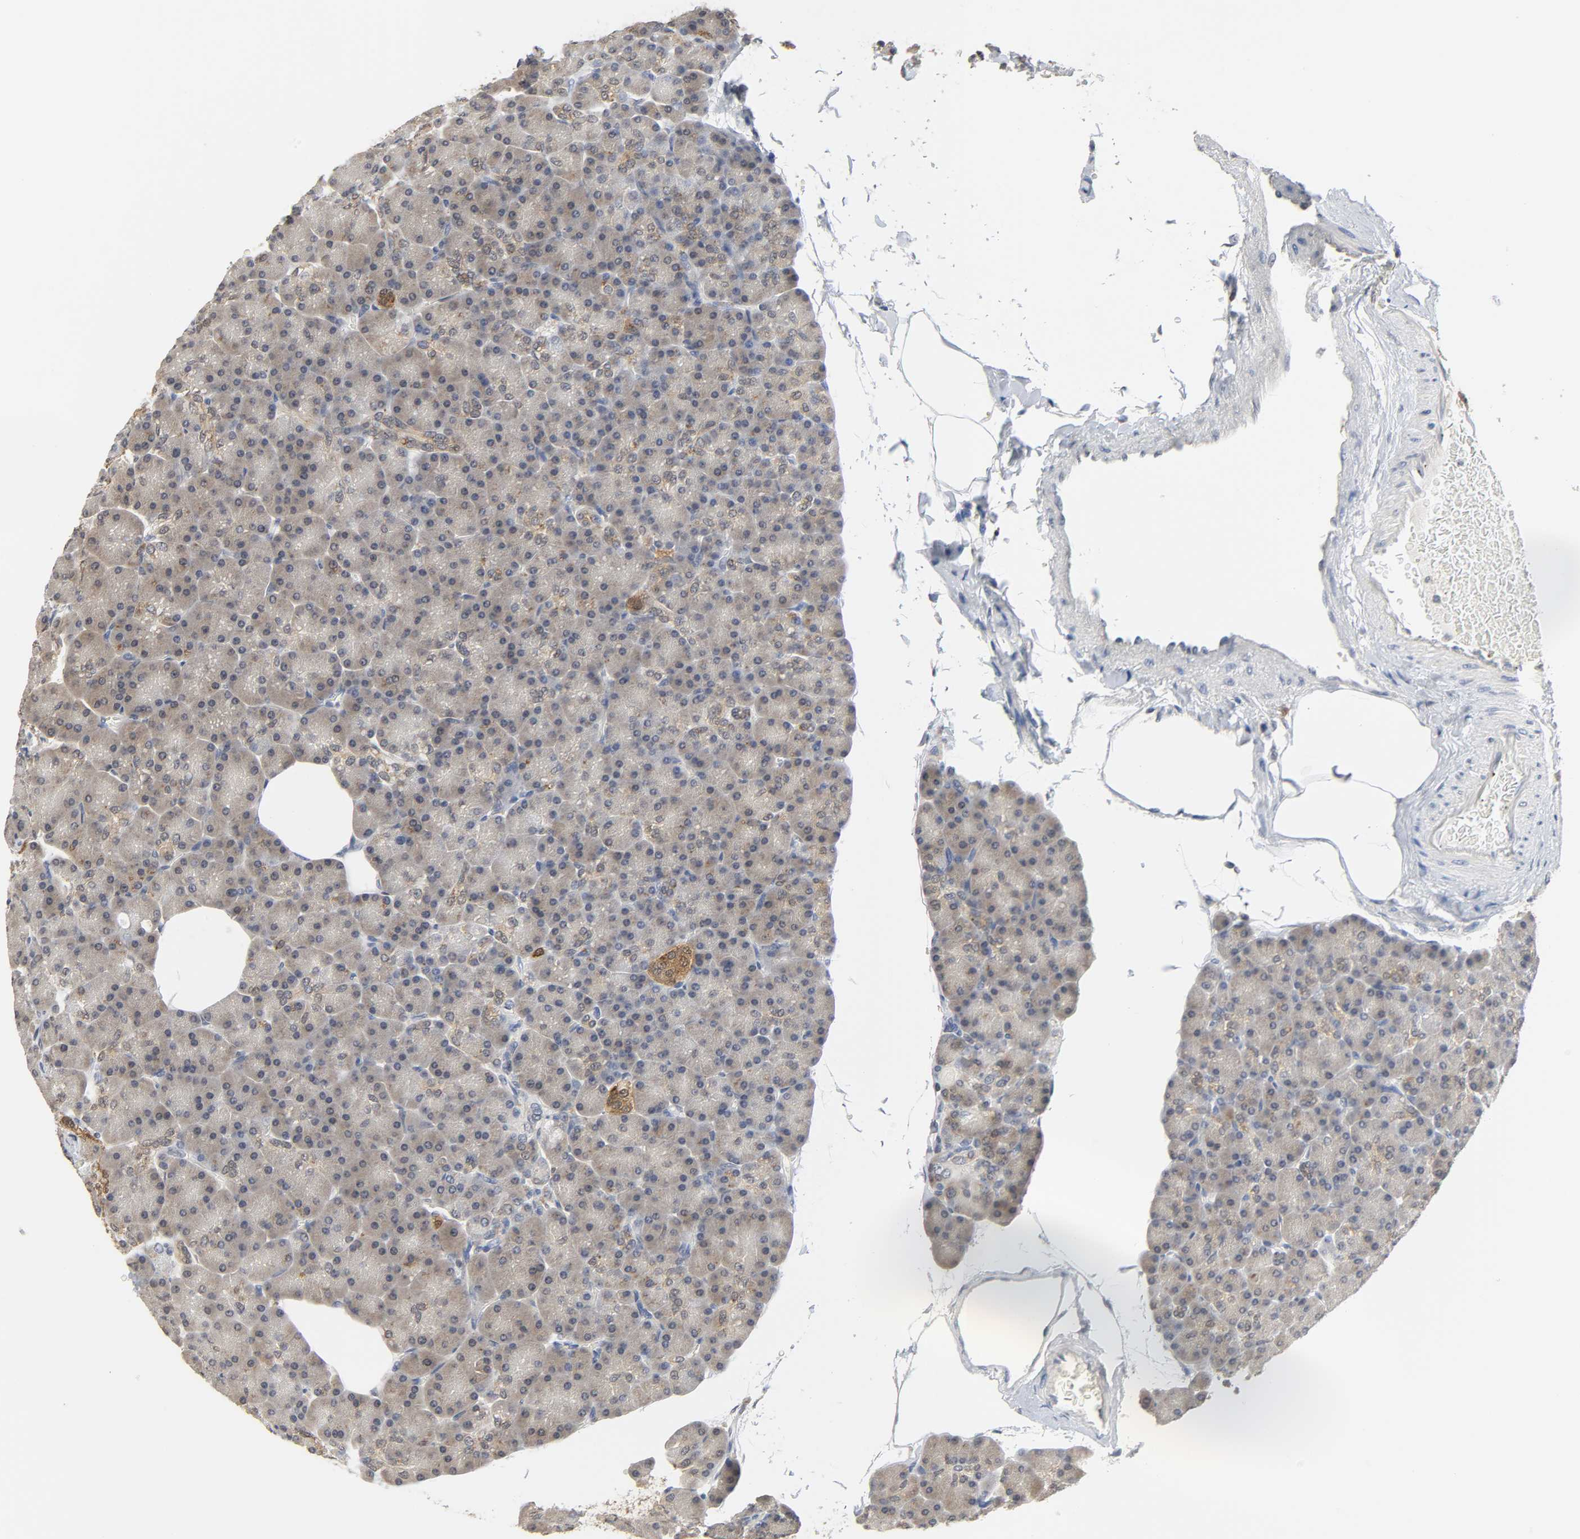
{"staining": {"intensity": "moderate", "quantity": ">75%", "location": "cytoplasmic/membranous"}, "tissue": "pancreas", "cell_type": "Exocrine glandular cells", "image_type": "normal", "snomed": [{"axis": "morphology", "description": "Normal tissue, NOS"}, {"axis": "topography", "description": "Pancreas"}], "caption": "Immunohistochemistry (IHC) (DAB) staining of unremarkable human pancreas displays moderate cytoplasmic/membranous protein staining in approximately >75% of exocrine glandular cells. (DAB = brown stain, brightfield microscopy at high magnification).", "gene": "MIF", "patient": {"sex": "female", "age": 43}}